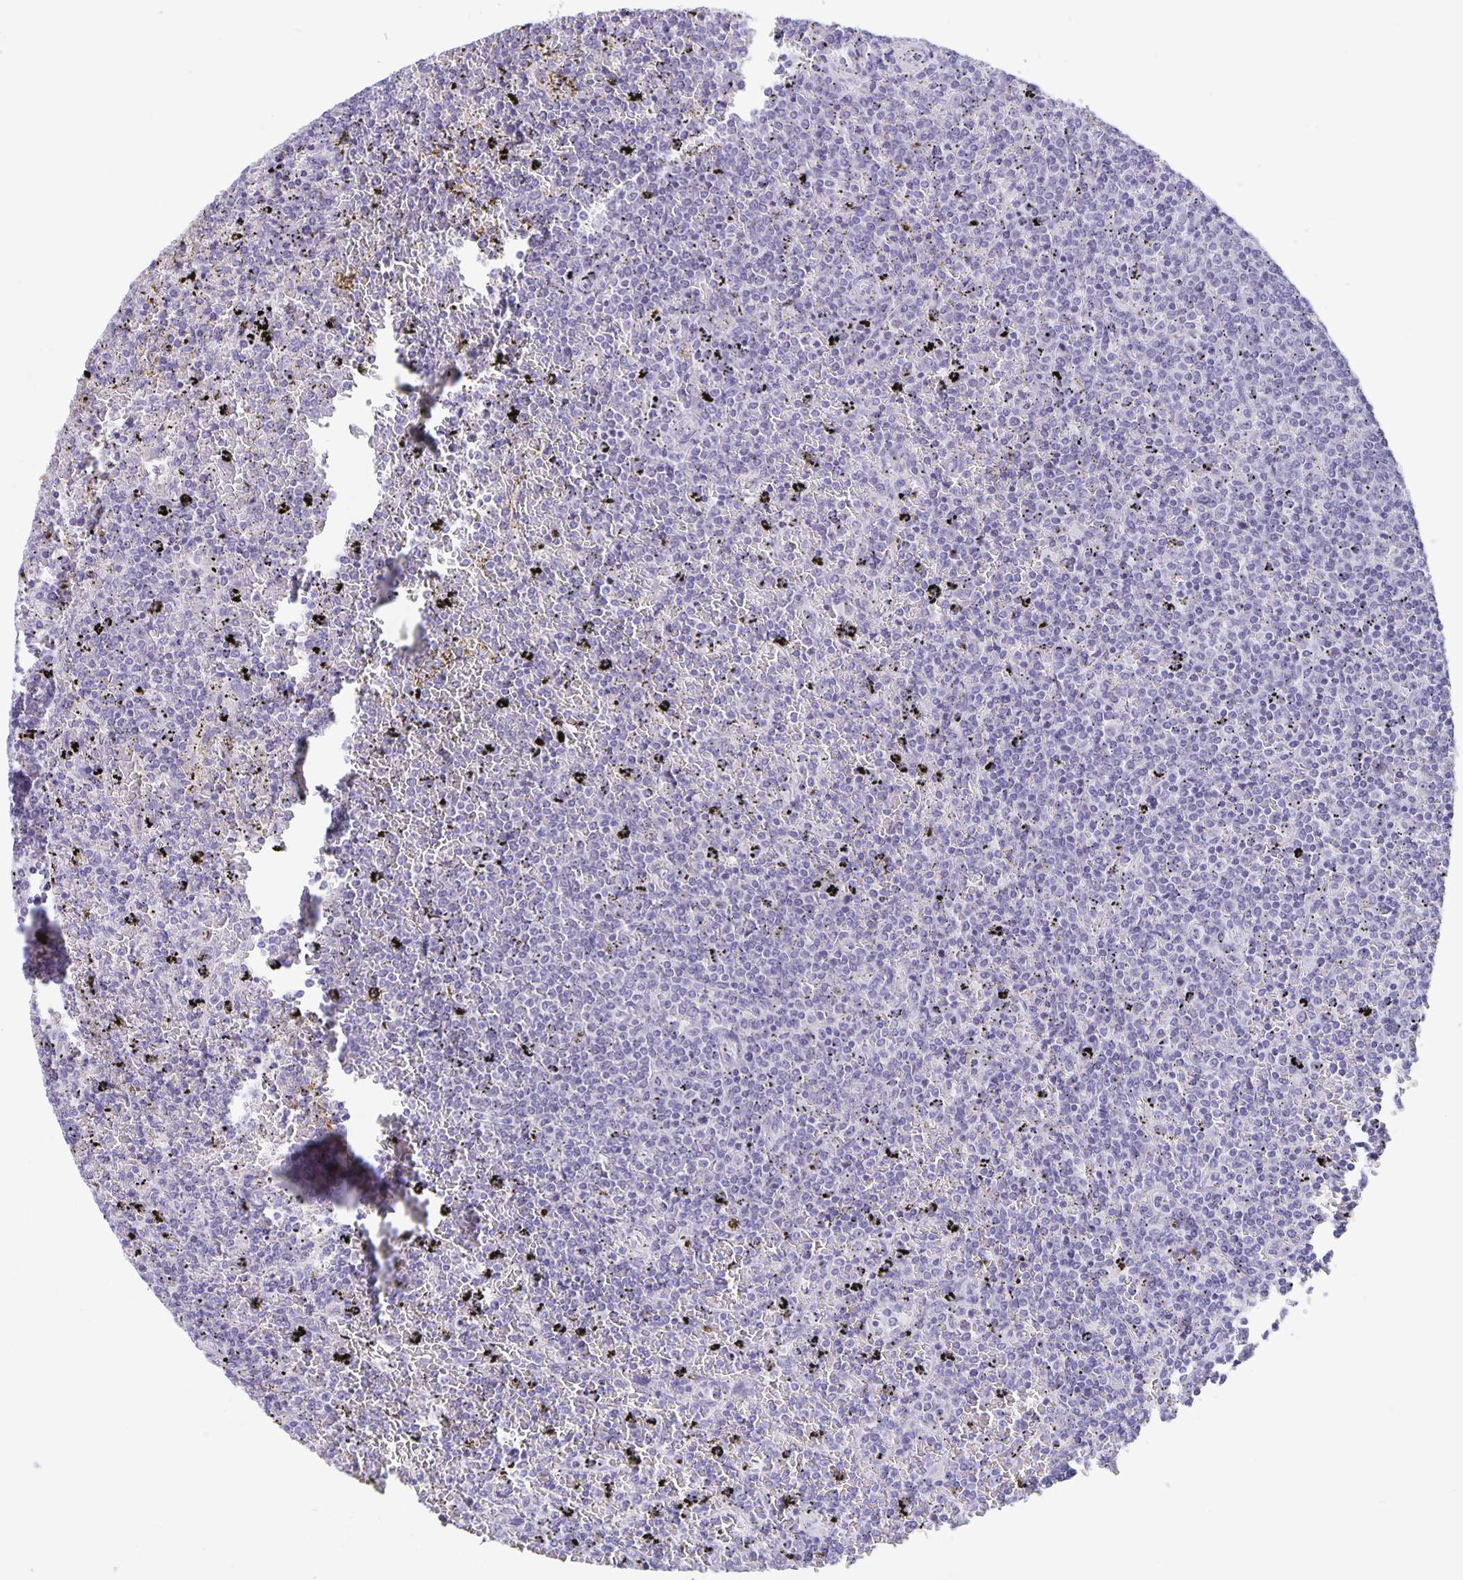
{"staining": {"intensity": "negative", "quantity": "none", "location": "none"}, "tissue": "lymphoma", "cell_type": "Tumor cells", "image_type": "cancer", "snomed": [{"axis": "morphology", "description": "Malignant lymphoma, non-Hodgkin's type, Low grade"}, {"axis": "topography", "description": "Spleen"}], "caption": "Tumor cells show no significant protein expression in malignant lymphoma, non-Hodgkin's type (low-grade). The staining is performed using DAB brown chromogen with nuclei counter-stained in using hematoxylin.", "gene": "ERMN", "patient": {"sex": "female", "age": 77}}